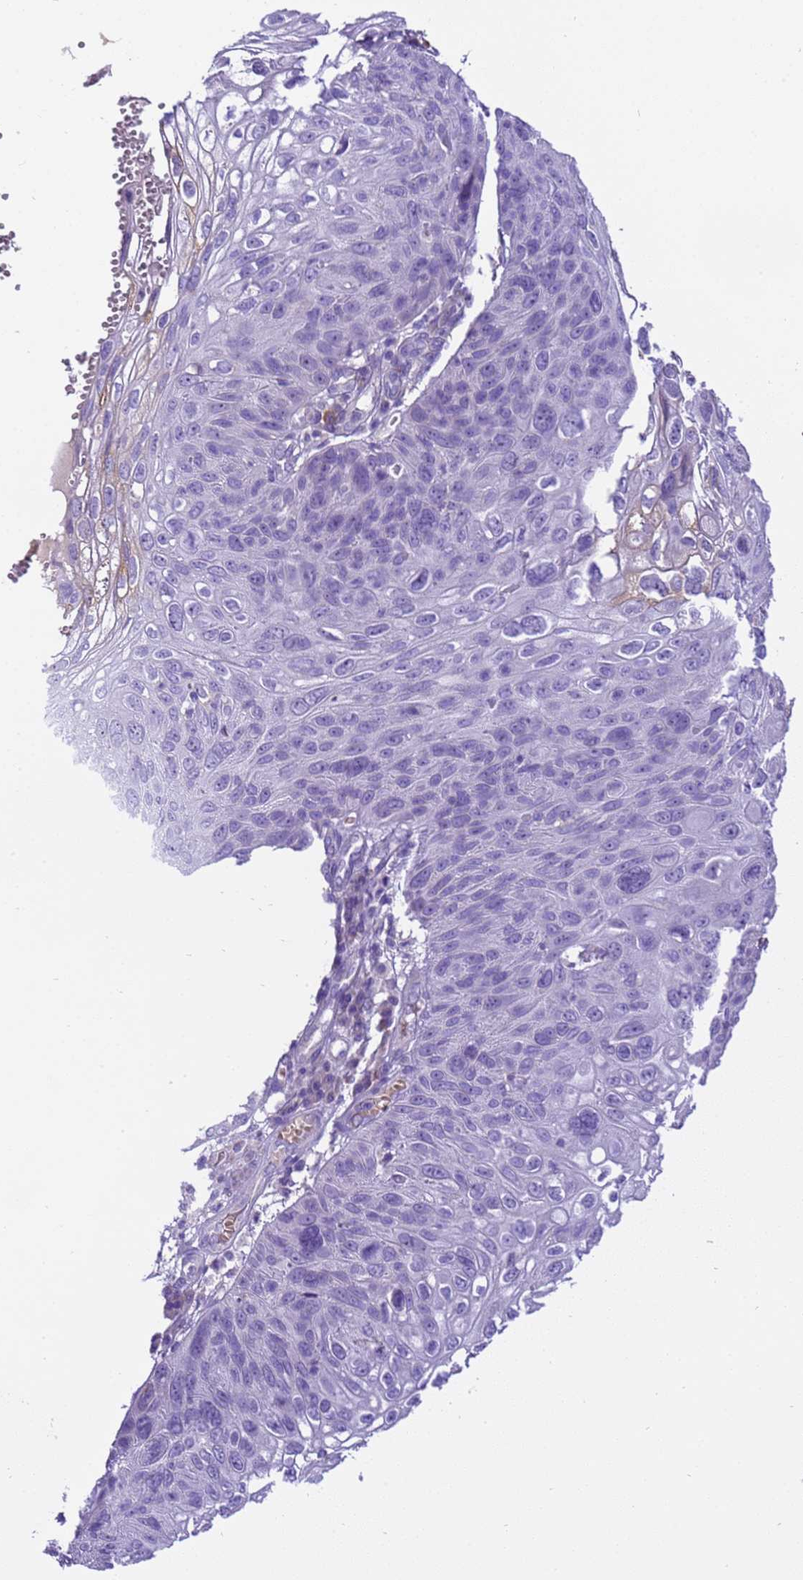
{"staining": {"intensity": "negative", "quantity": "none", "location": "none"}, "tissue": "skin cancer", "cell_type": "Tumor cells", "image_type": "cancer", "snomed": [{"axis": "morphology", "description": "Squamous cell carcinoma, NOS"}, {"axis": "topography", "description": "Skin"}], "caption": "DAB immunohistochemical staining of human squamous cell carcinoma (skin) displays no significant expression in tumor cells.", "gene": "PIEZO2", "patient": {"sex": "female", "age": 90}}